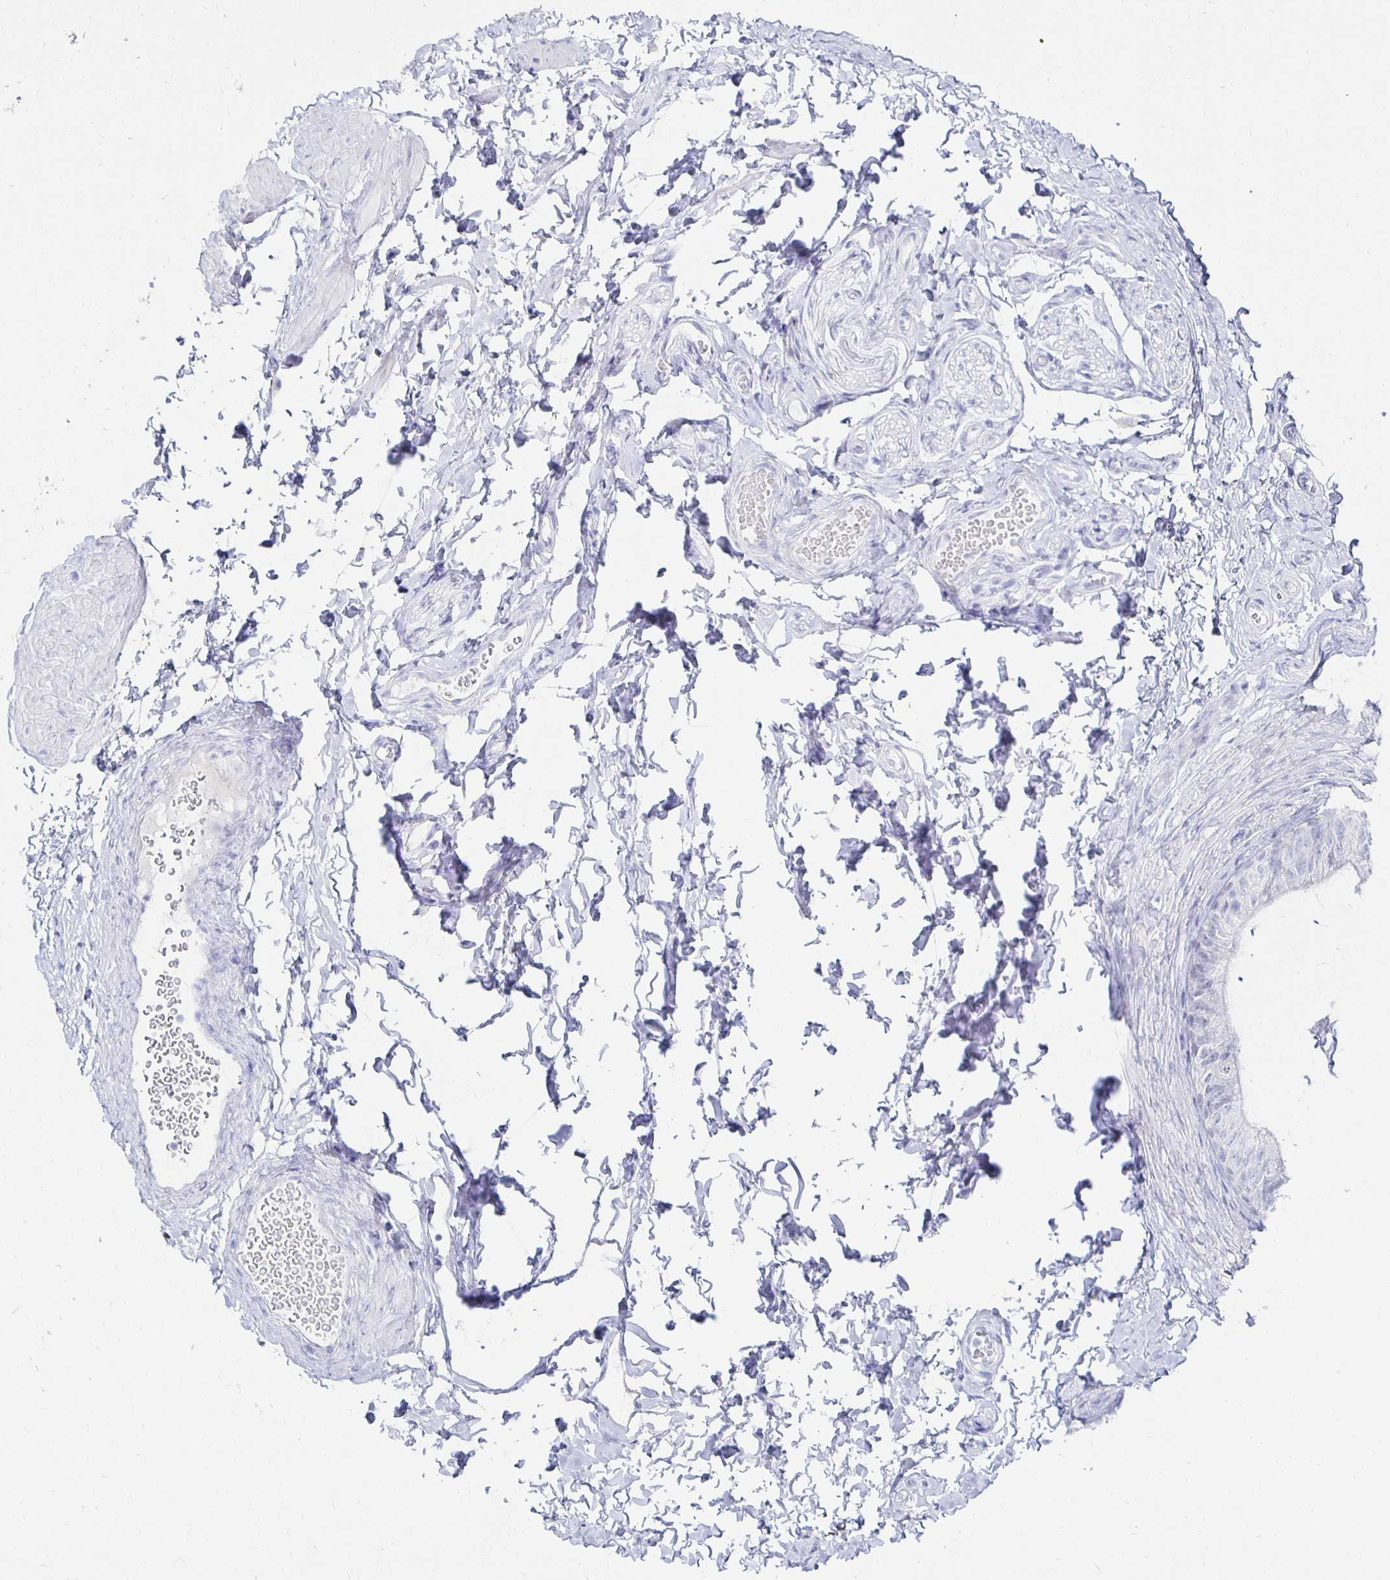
{"staining": {"intensity": "negative", "quantity": "none", "location": "none"}, "tissue": "epididymis", "cell_type": "Glandular cells", "image_type": "normal", "snomed": [{"axis": "morphology", "description": "Normal tissue, NOS"}, {"axis": "topography", "description": "Epididymis, spermatic cord, NOS"}, {"axis": "topography", "description": "Epididymis"}, {"axis": "topography", "description": "Peripheral nerve tissue"}], "caption": "Micrograph shows no protein staining in glandular cells of normal epididymis. Nuclei are stained in blue.", "gene": "PRDM7", "patient": {"sex": "male", "age": 29}}